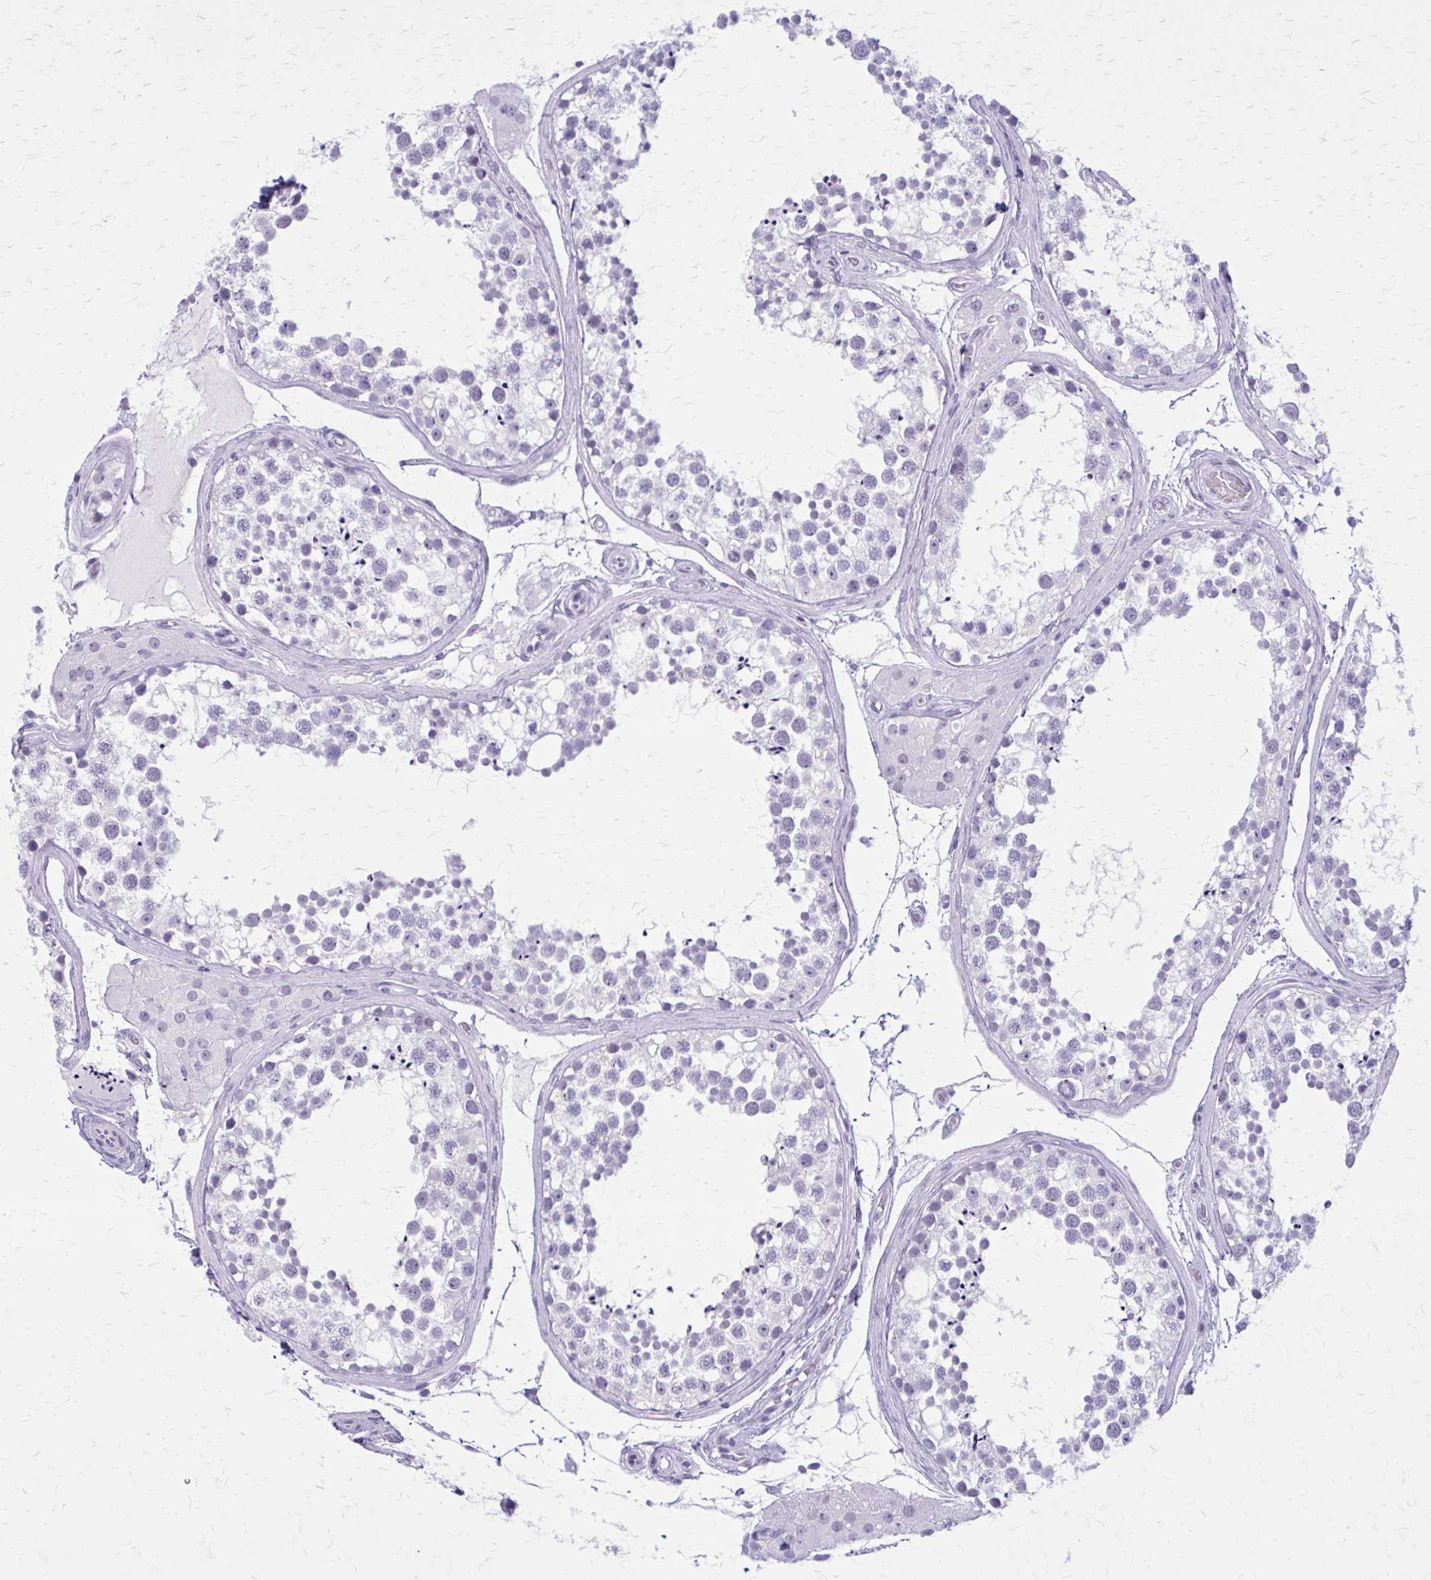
{"staining": {"intensity": "negative", "quantity": "none", "location": "none"}, "tissue": "testis", "cell_type": "Cells in seminiferous ducts", "image_type": "normal", "snomed": [{"axis": "morphology", "description": "Normal tissue, NOS"}, {"axis": "morphology", "description": "Seminoma, NOS"}, {"axis": "topography", "description": "Testis"}], "caption": "Cells in seminiferous ducts are negative for brown protein staining in unremarkable testis. (Immunohistochemistry (ihc), brightfield microscopy, high magnification).", "gene": "GAD1", "patient": {"sex": "male", "age": 65}}